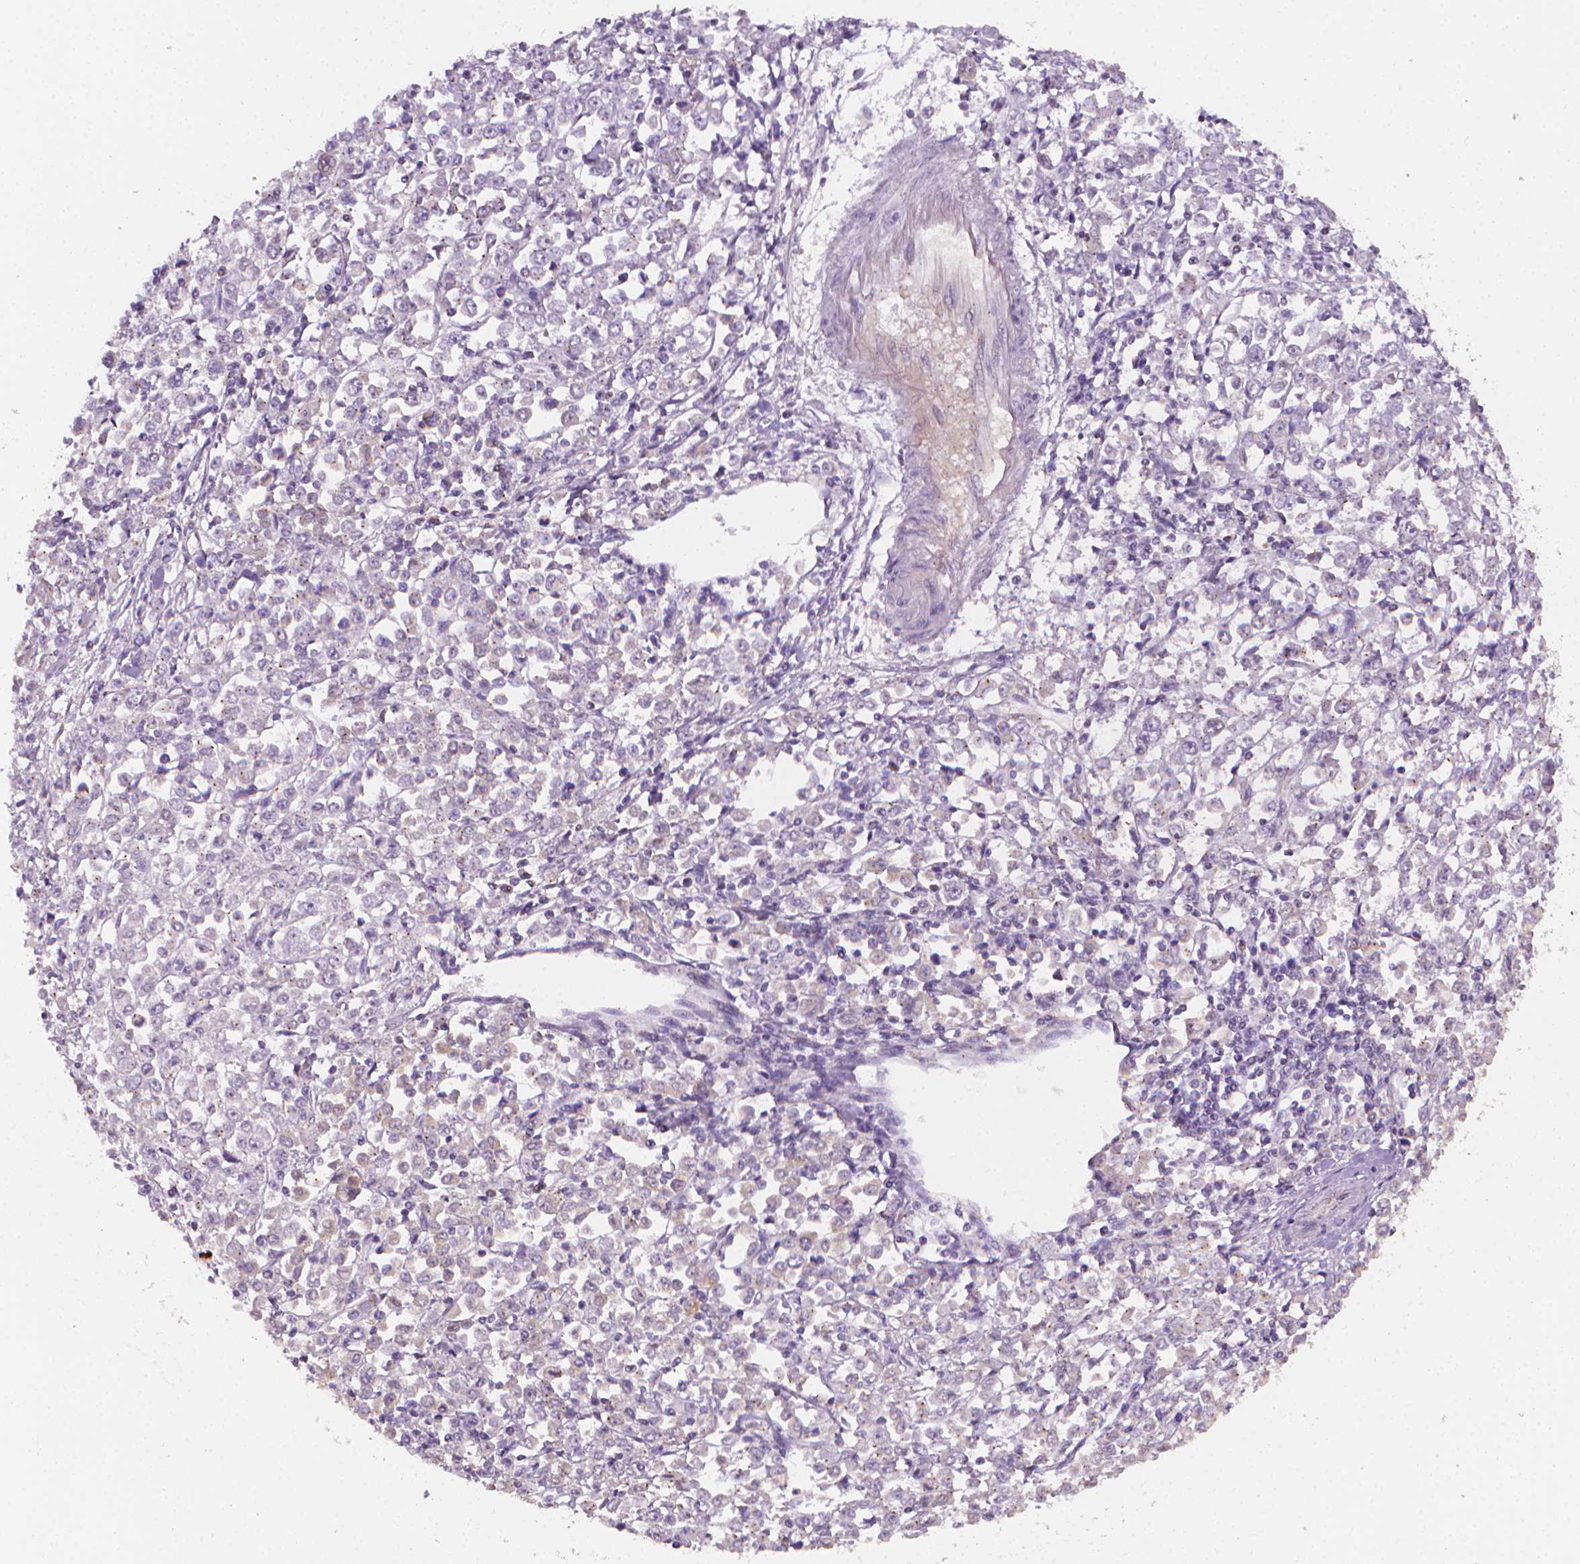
{"staining": {"intensity": "negative", "quantity": "none", "location": "none"}, "tissue": "stomach cancer", "cell_type": "Tumor cells", "image_type": "cancer", "snomed": [{"axis": "morphology", "description": "Adenocarcinoma, NOS"}, {"axis": "topography", "description": "Stomach, upper"}], "caption": "Immunohistochemistry histopathology image of neoplastic tissue: human adenocarcinoma (stomach) stained with DAB demonstrates no significant protein positivity in tumor cells.", "gene": "NCAN", "patient": {"sex": "male", "age": 70}}